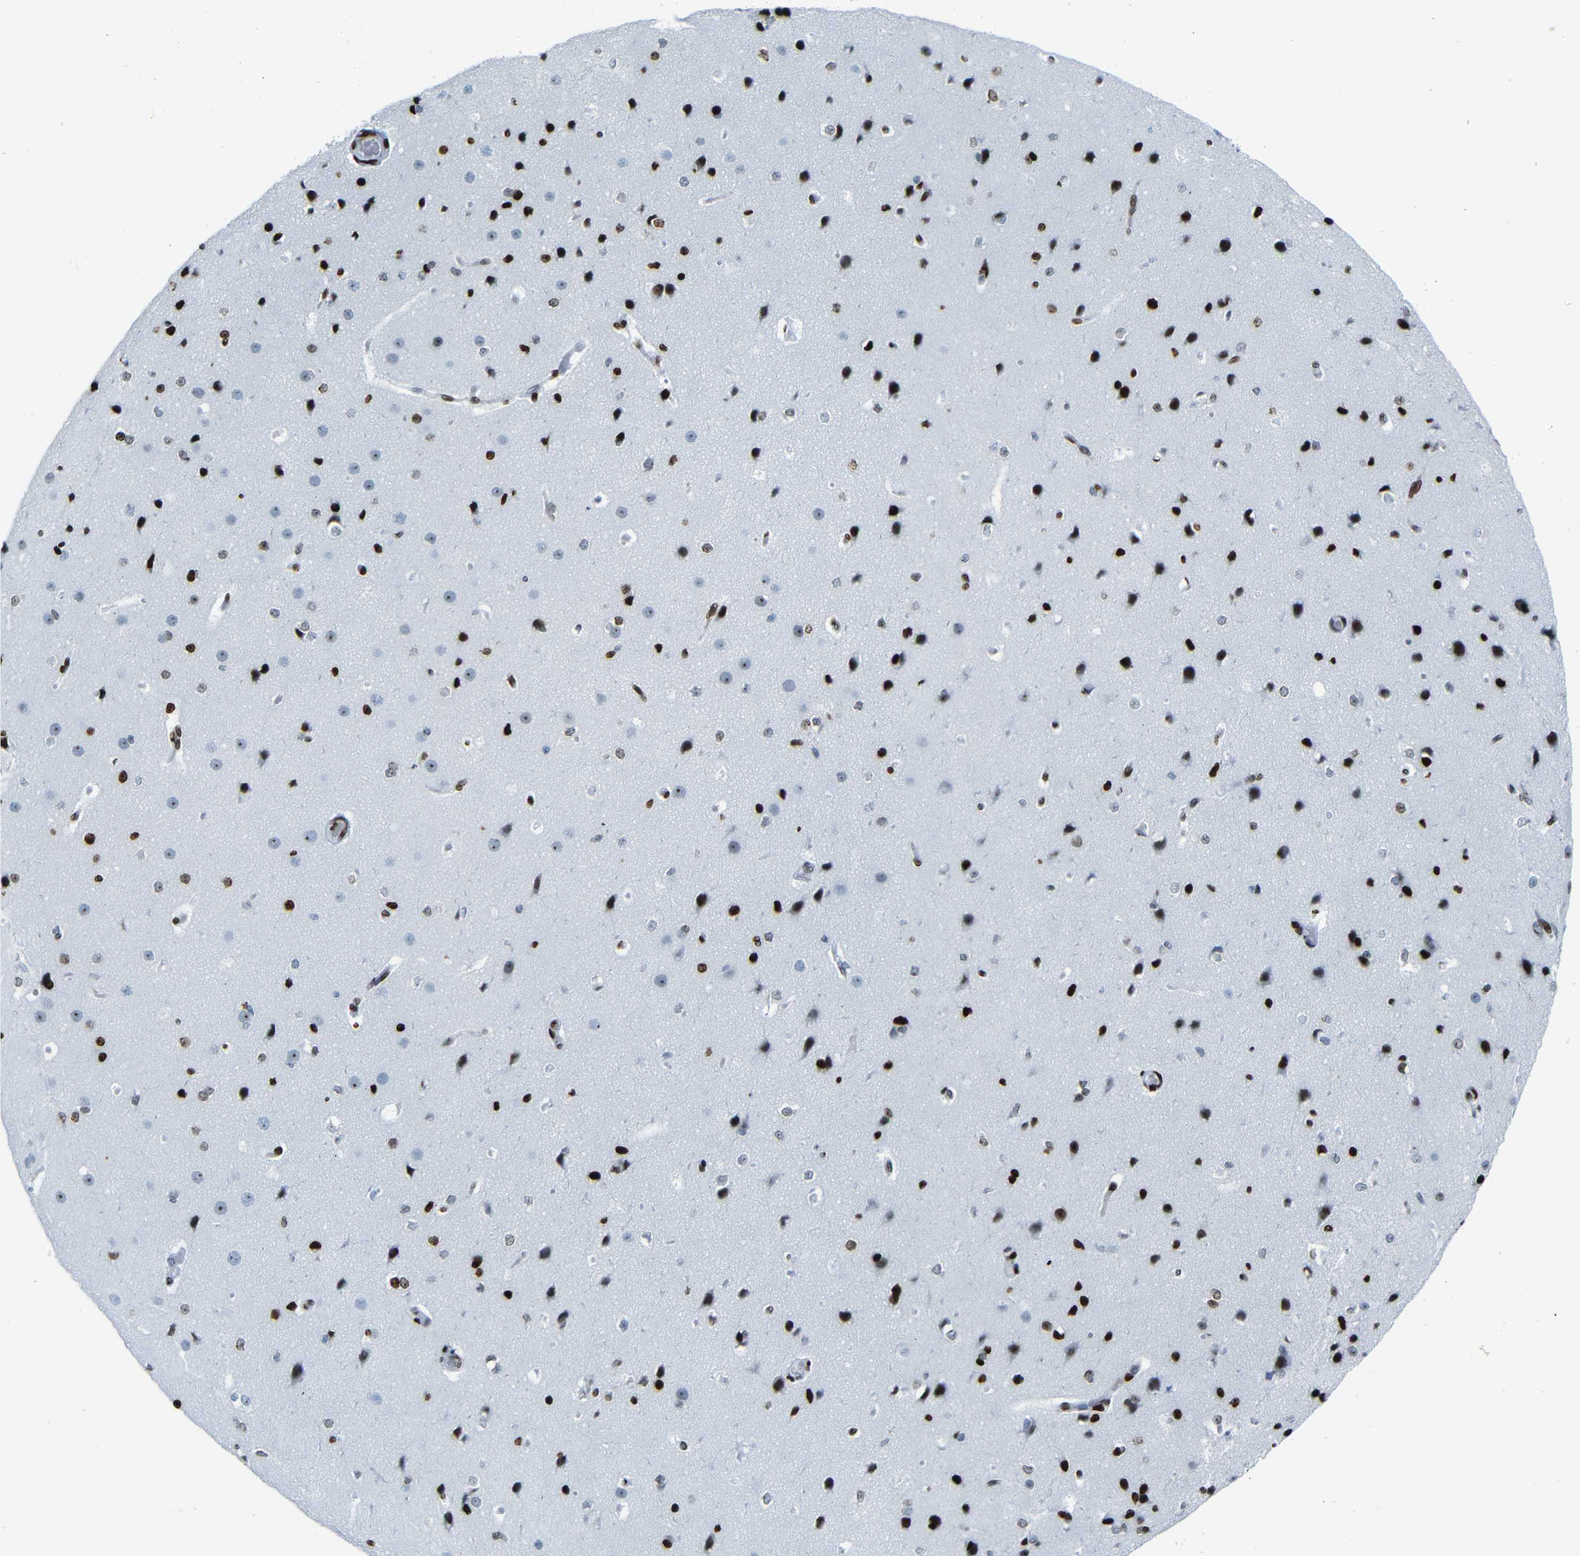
{"staining": {"intensity": "strong", "quantity": ">75%", "location": "nuclear"}, "tissue": "cerebral cortex", "cell_type": "Endothelial cells", "image_type": "normal", "snomed": [{"axis": "morphology", "description": "Normal tissue, NOS"}, {"axis": "morphology", "description": "Developmental malformation"}, {"axis": "topography", "description": "Cerebral cortex"}], "caption": "Immunohistochemistry photomicrograph of normal cerebral cortex: cerebral cortex stained using IHC reveals high levels of strong protein expression localized specifically in the nuclear of endothelial cells, appearing as a nuclear brown color.", "gene": "NPIPB15", "patient": {"sex": "female", "age": 30}}